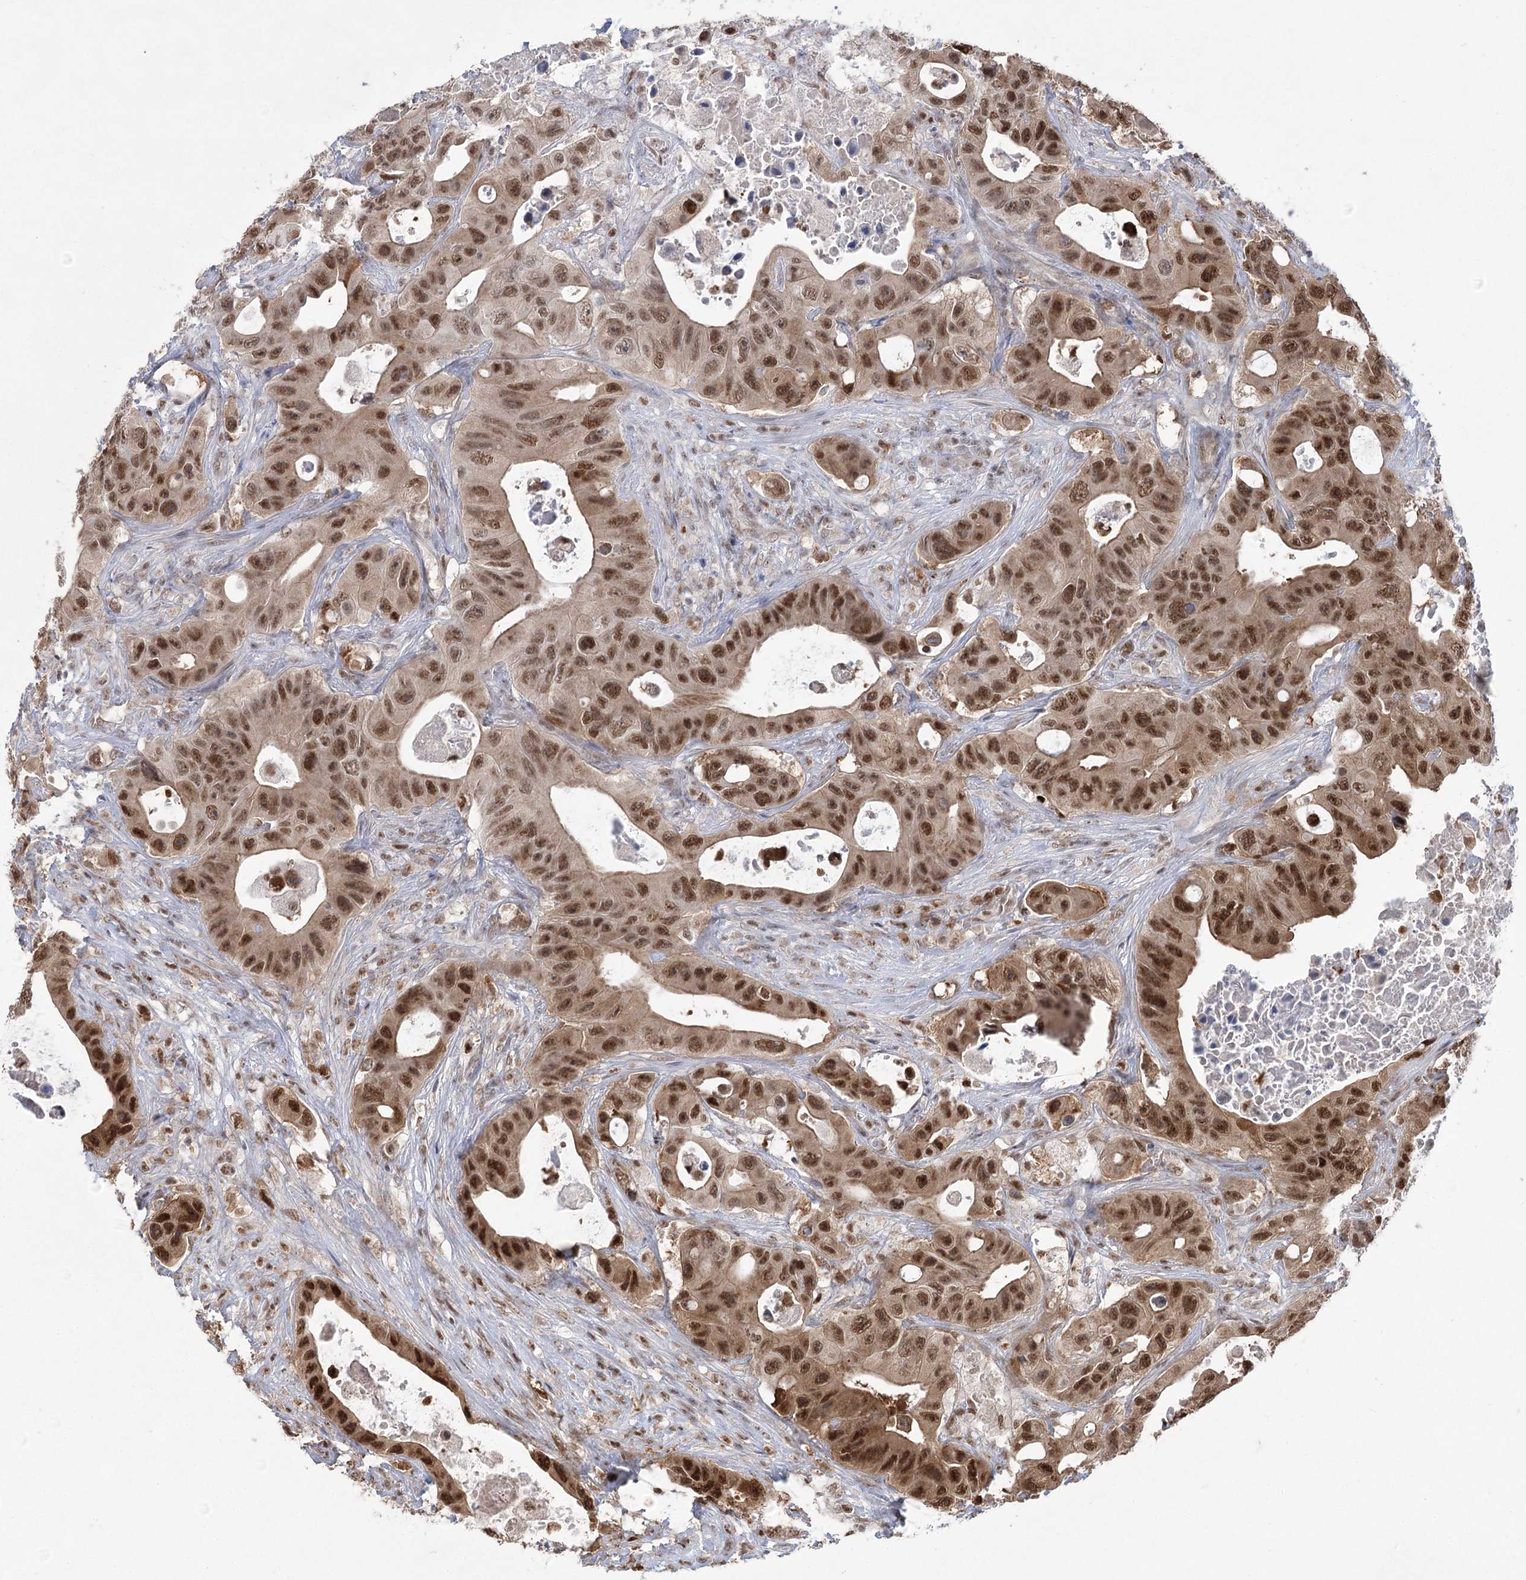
{"staining": {"intensity": "moderate", "quantity": ">75%", "location": "nuclear"}, "tissue": "colorectal cancer", "cell_type": "Tumor cells", "image_type": "cancer", "snomed": [{"axis": "morphology", "description": "Adenocarcinoma, NOS"}, {"axis": "topography", "description": "Colon"}], "caption": "Human adenocarcinoma (colorectal) stained with a brown dye reveals moderate nuclear positive expression in approximately >75% of tumor cells.", "gene": "ZCCHC8", "patient": {"sex": "female", "age": 46}}